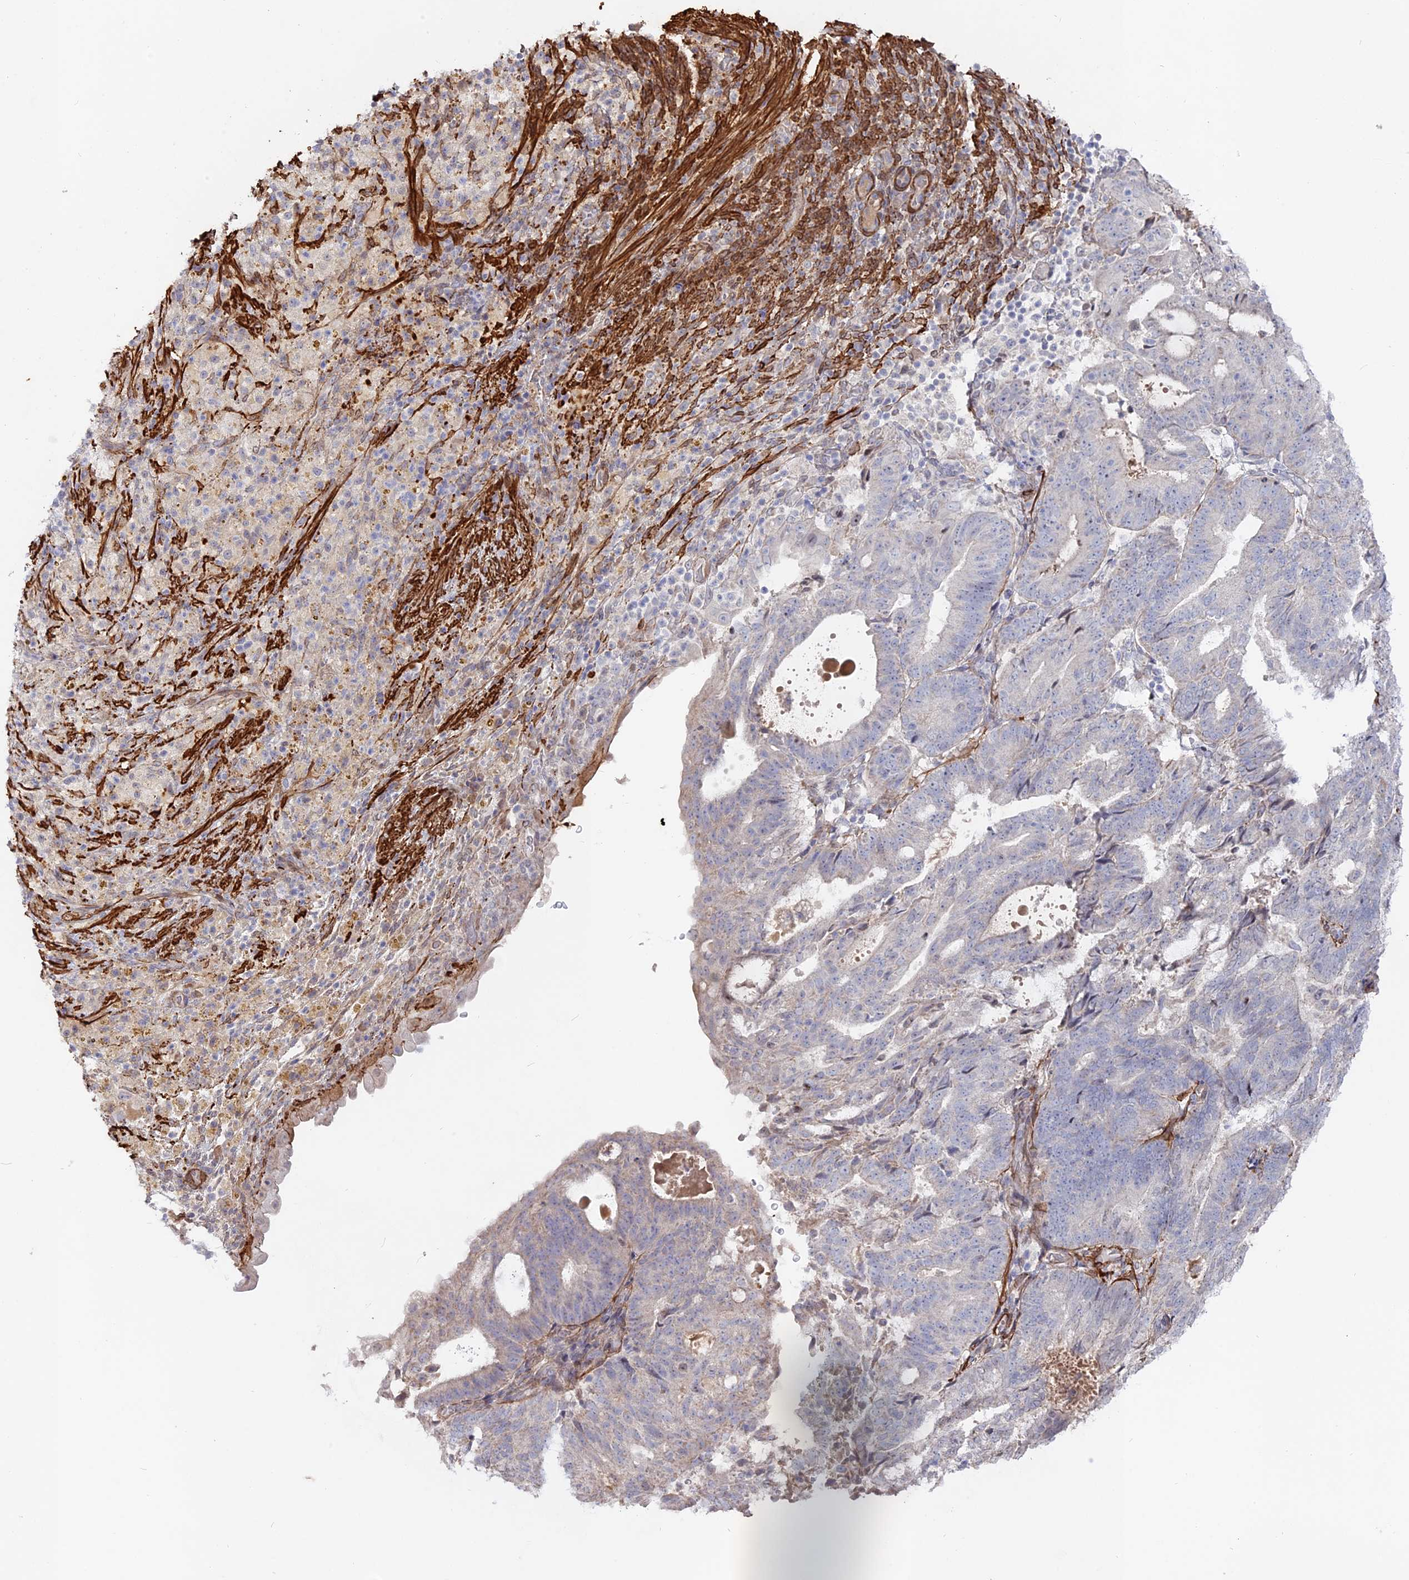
{"staining": {"intensity": "negative", "quantity": "none", "location": "none"}, "tissue": "endometrial cancer", "cell_type": "Tumor cells", "image_type": "cancer", "snomed": [{"axis": "morphology", "description": "Adenocarcinoma, NOS"}, {"axis": "topography", "description": "Endometrium"}], "caption": "DAB immunohistochemical staining of human endometrial adenocarcinoma demonstrates no significant positivity in tumor cells.", "gene": "CCDC154", "patient": {"sex": "female", "age": 70}}